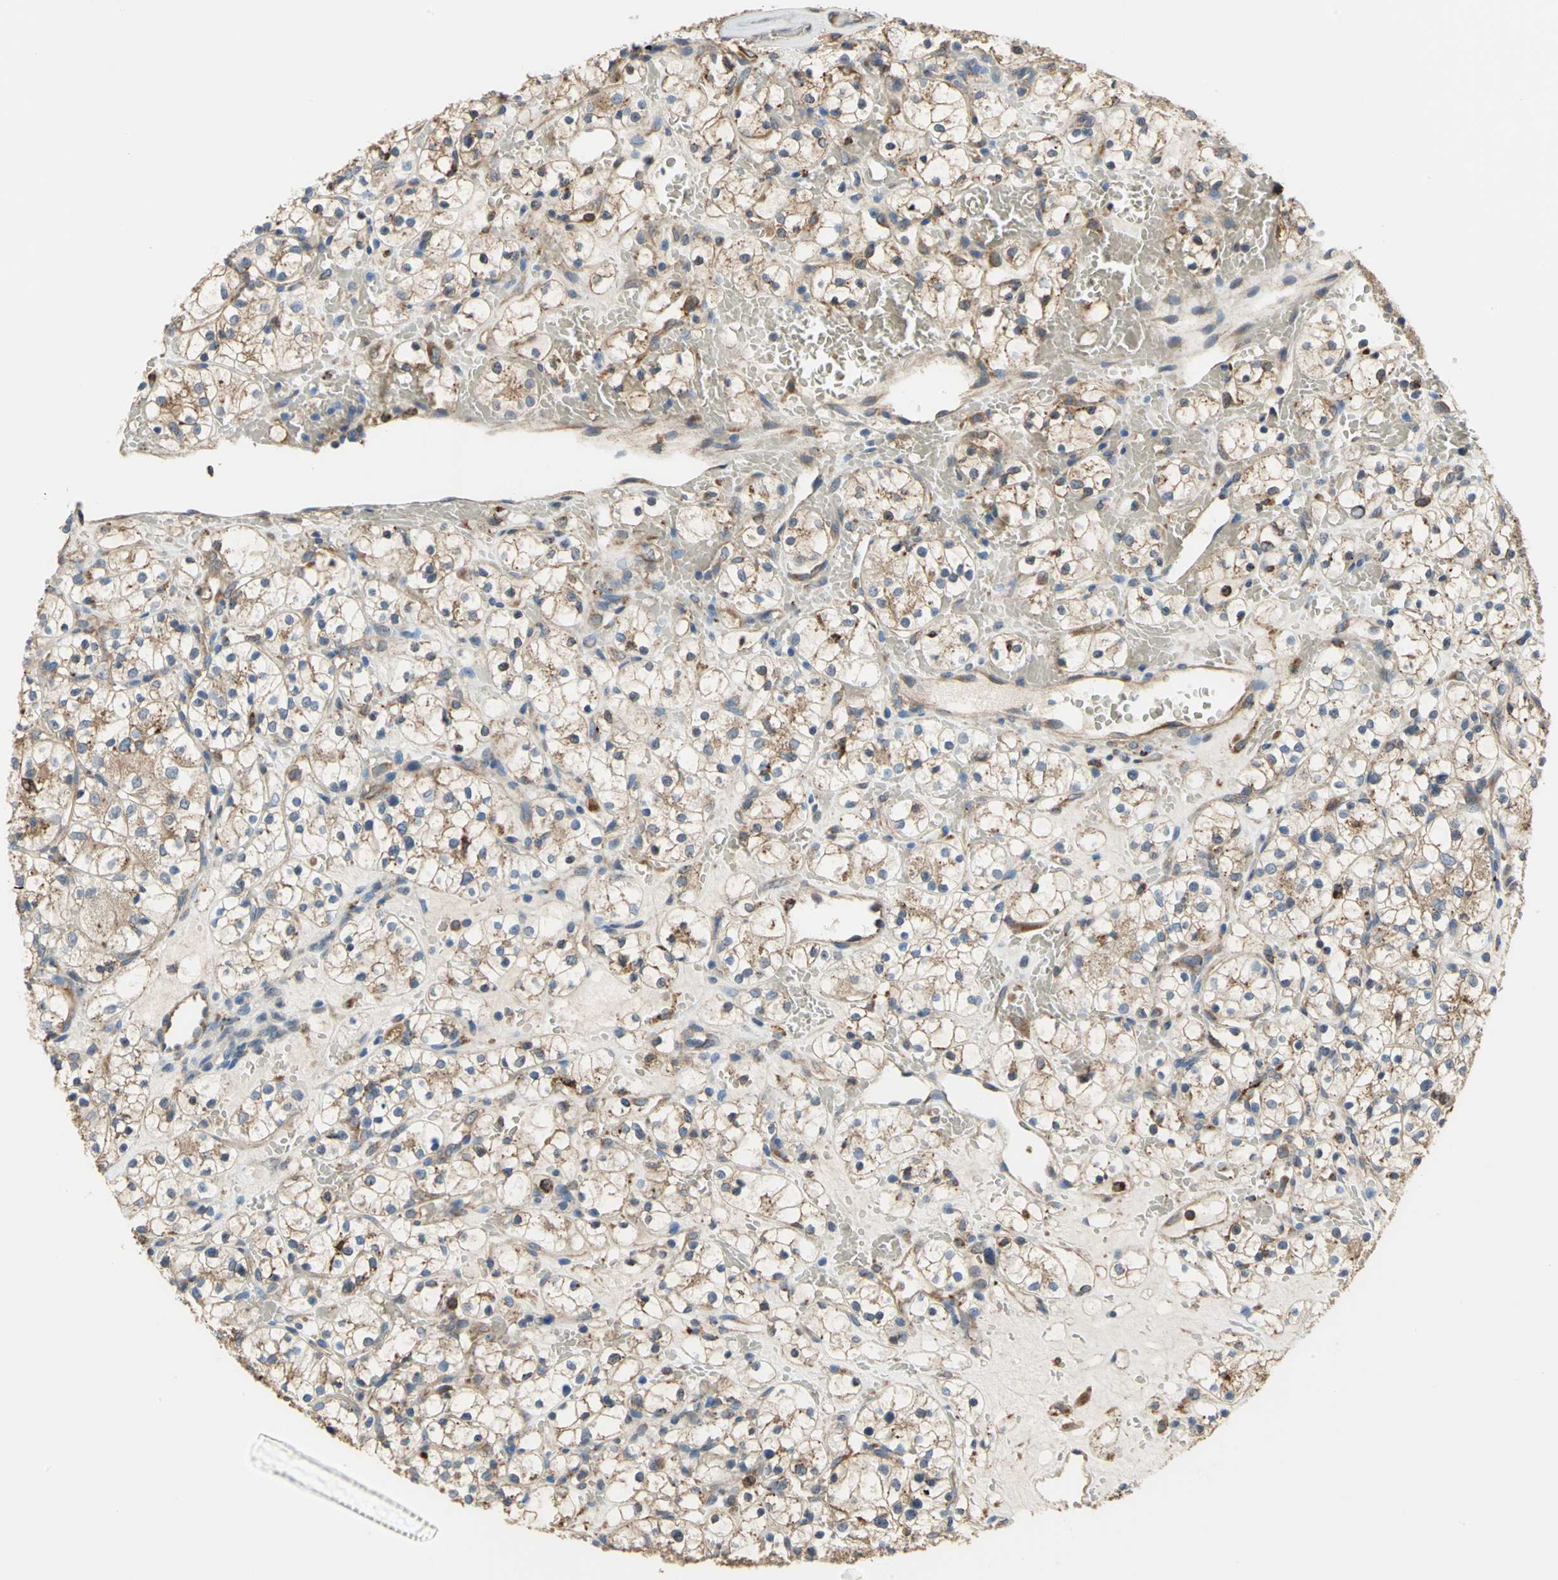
{"staining": {"intensity": "weak", "quantity": "25%-75%", "location": "cytoplasmic/membranous,nuclear"}, "tissue": "renal cancer", "cell_type": "Tumor cells", "image_type": "cancer", "snomed": [{"axis": "morphology", "description": "Adenocarcinoma, NOS"}, {"axis": "topography", "description": "Kidney"}], "caption": "The photomicrograph demonstrates immunohistochemical staining of renal adenocarcinoma. There is weak cytoplasmic/membranous and nuclear staining is identified in approximately 25%-75% of tumor cells.", "gene": "DIAPH2", "patient": {"sex": "female", "age": 60}}